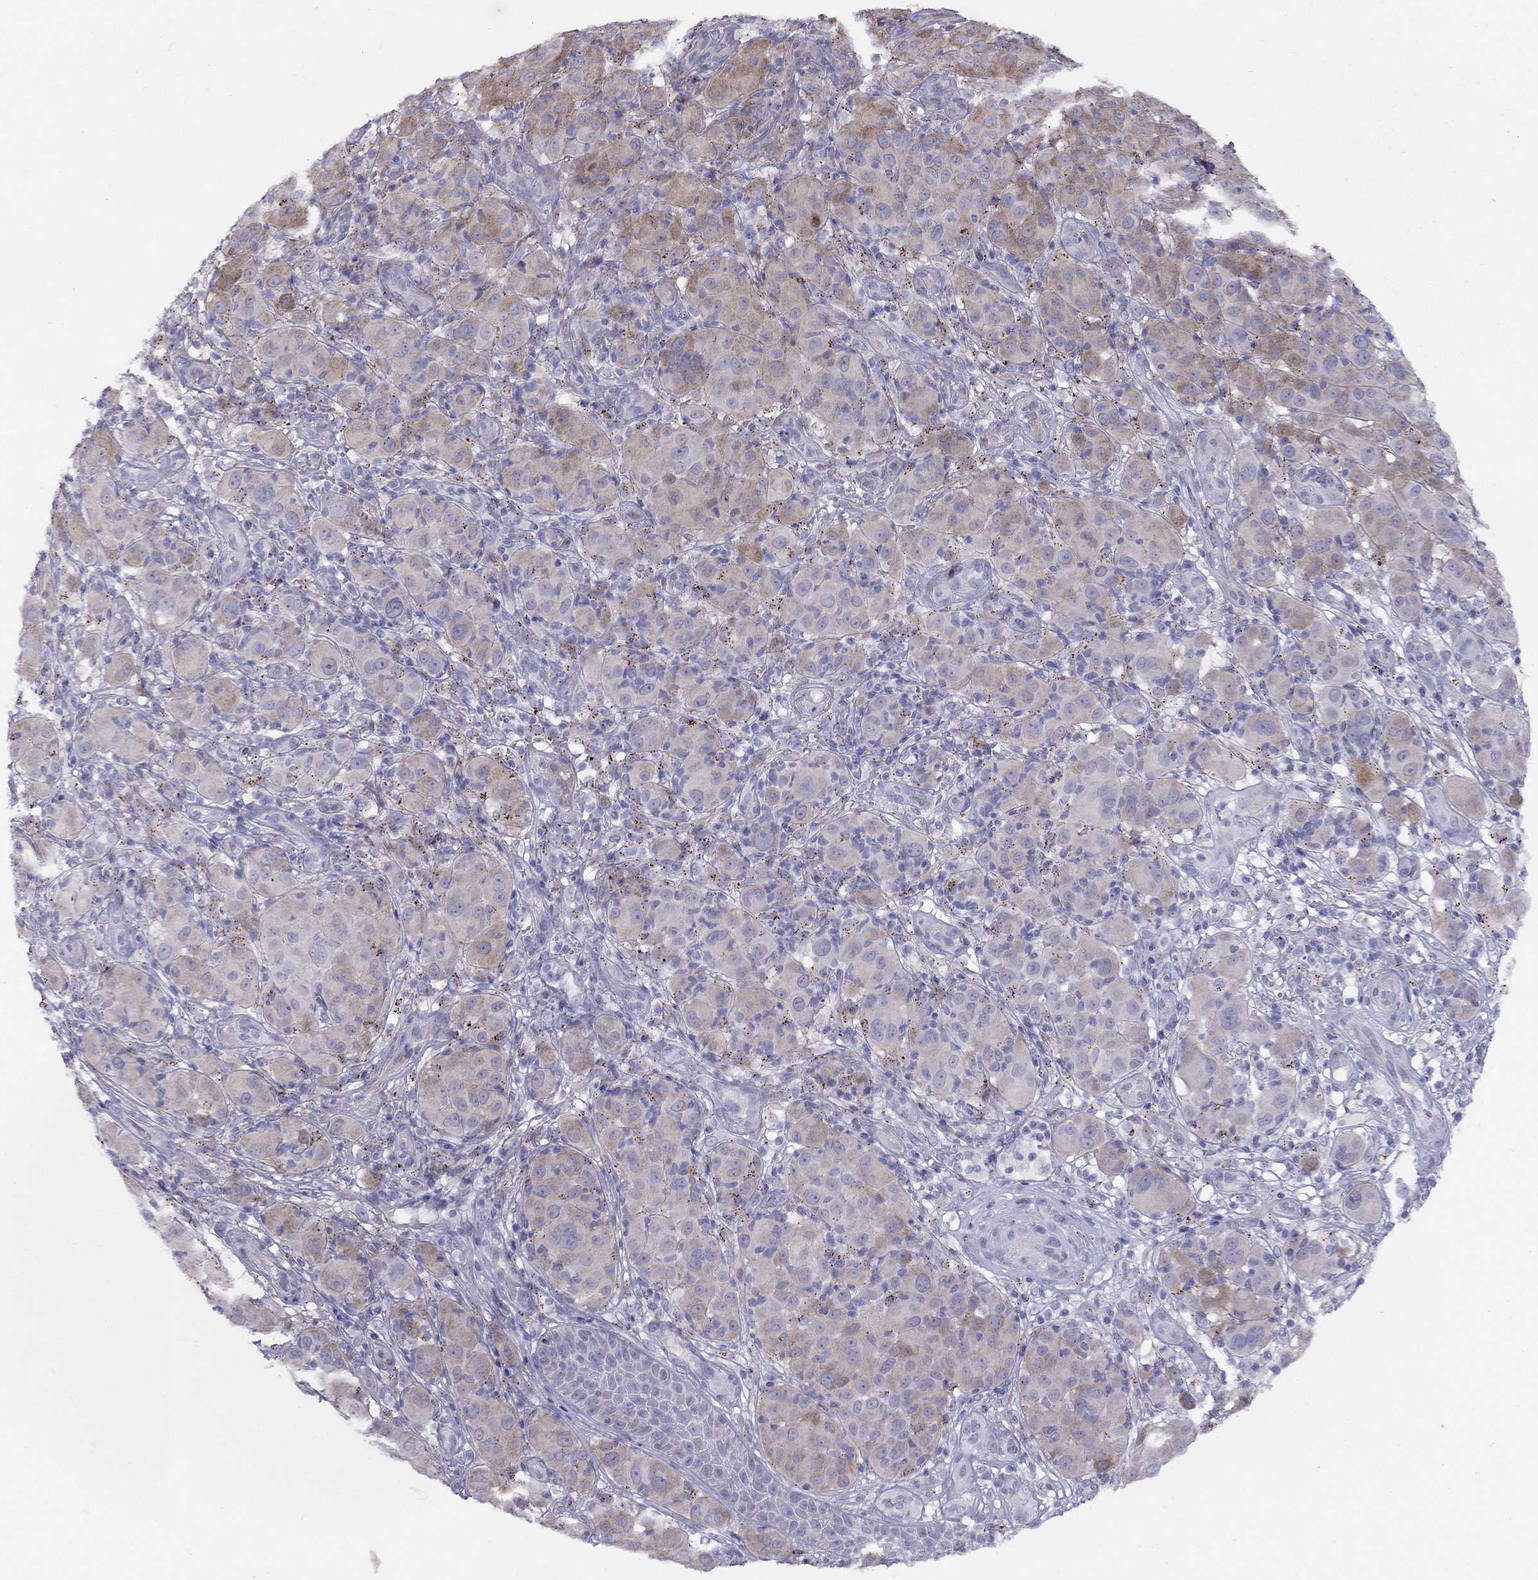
{"staining": {"intensity": "moderate", "quantity": "<25%", "location": "cytoplasmic/membranous"}, "tissue": "melanoma", "cell_type": "Tumor cells", "image_type": "cancer", "snomed": [{"axis": "morphology", "description": "Malignant melanoma, NOS"}, {"axis": "topography", "description": "Skin"}], "caption": "A micrograph of melanoma stained for a protein exhibits moderate cytoplasmic/membranous brown staining in tumor cells.", "gene": "MAGEB4", "patient": {"sex": "female", "age": 87}}